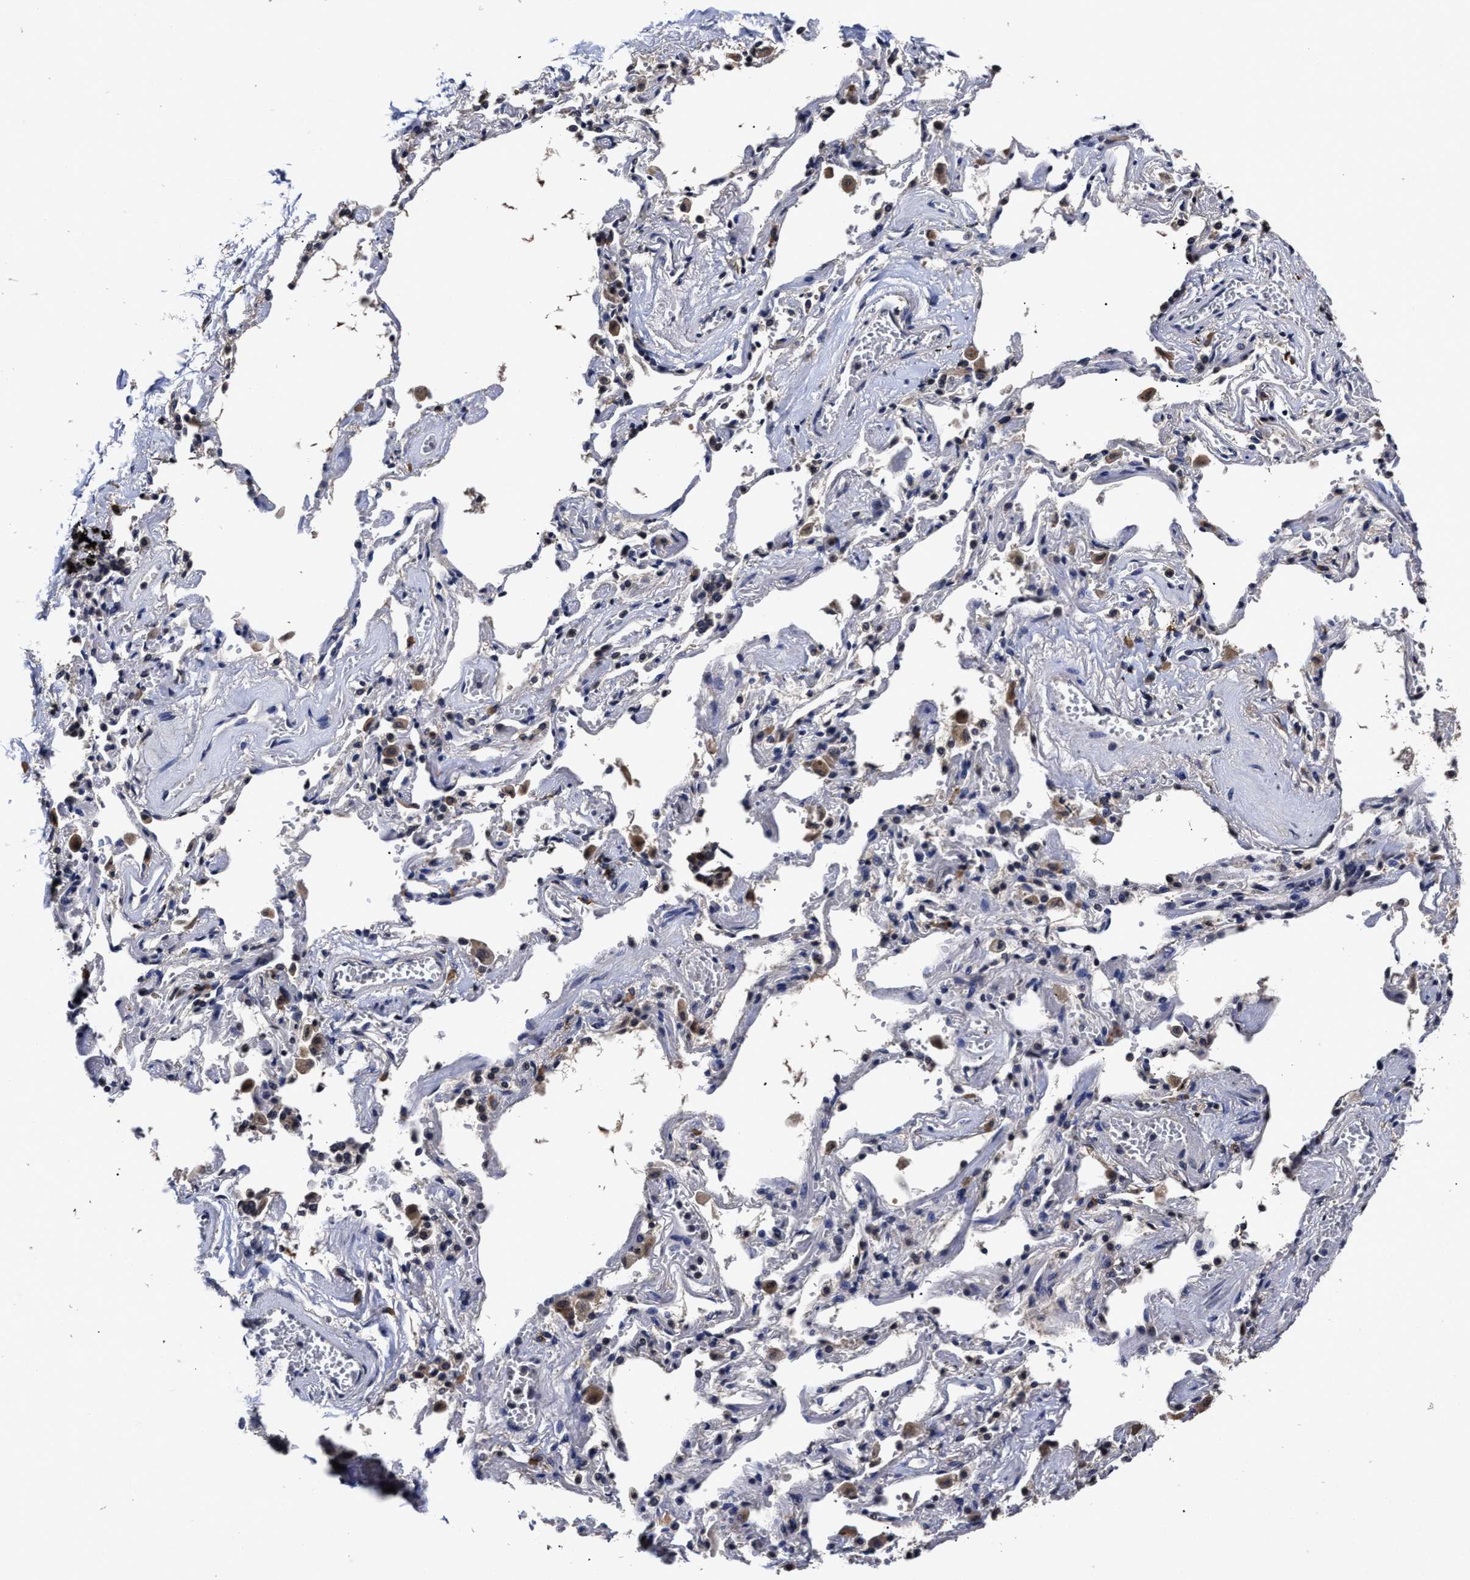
{"staining": {"intensity": "weak", "quantity": "25%-75%", "location": "cytoplasmic/membranous,nuclear"}, "tissue": "adipose tissue", "cell_type": "Adipocytes", "image_type": "normal", "snomed": [{"axis": "morphology", "description": "Normal tissue, NOS"}, {"axis": "topography", "description": "Cartilage tissue"}, {"axis": "topography", "description": "Lung"}], "caption": "Immunohistochemistry staining of benign adipose tissue, which displays low levels of weak cytoplasmic/membranous,nuclear expression in approximately 25%-75% of adipocytes indicating weak cytoplasmic/membranous,nuclear protein positivity. The staining was performed using DAB (brown) for protein detection and nuclei were counterstained in hematoxylin (blue).", "gene": "SOCS5", "patient": {"sex": "female", "age": 77}}